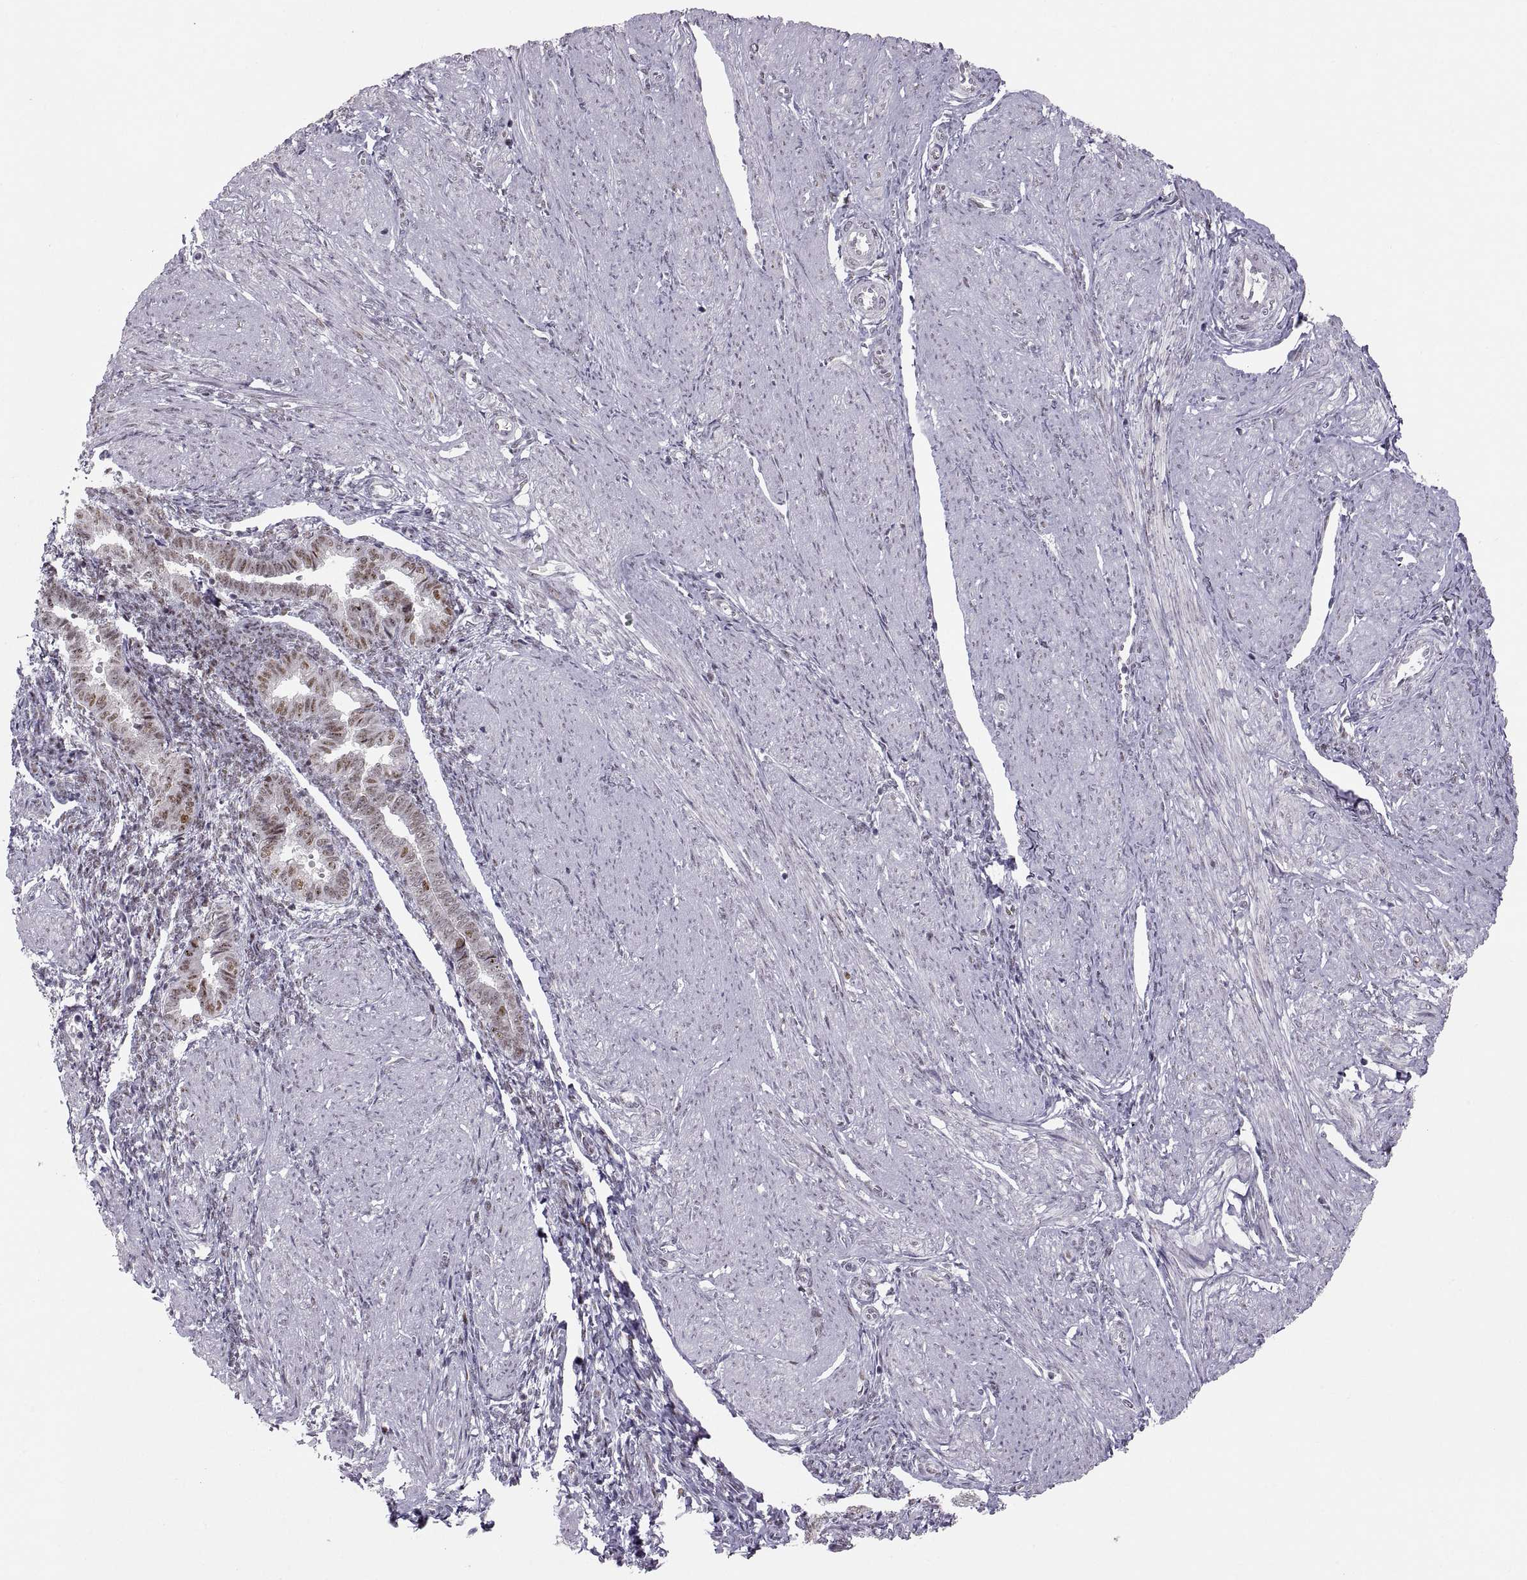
{"staining": {"intensity": "strong", "quantity": "<25%", "location": "nuclear"}, "tissue": "endometrium", "cell_type": "Cells in endometrial stroma", "image_type": "normal", "snomed": [{"axis": "morphology", "description": "Normal tissue, NOS"}, {"axis": "topography", "description": "Endometrium"}], "caption": "Immunohistochemistry (IHC) of unremarkable human endometrium exhibits medium levels of strong nuclear expression in about <25% of cells in endometrial stroma.", "gene": "SNAI1", "patient": {"sex": "female", "age": 37}}